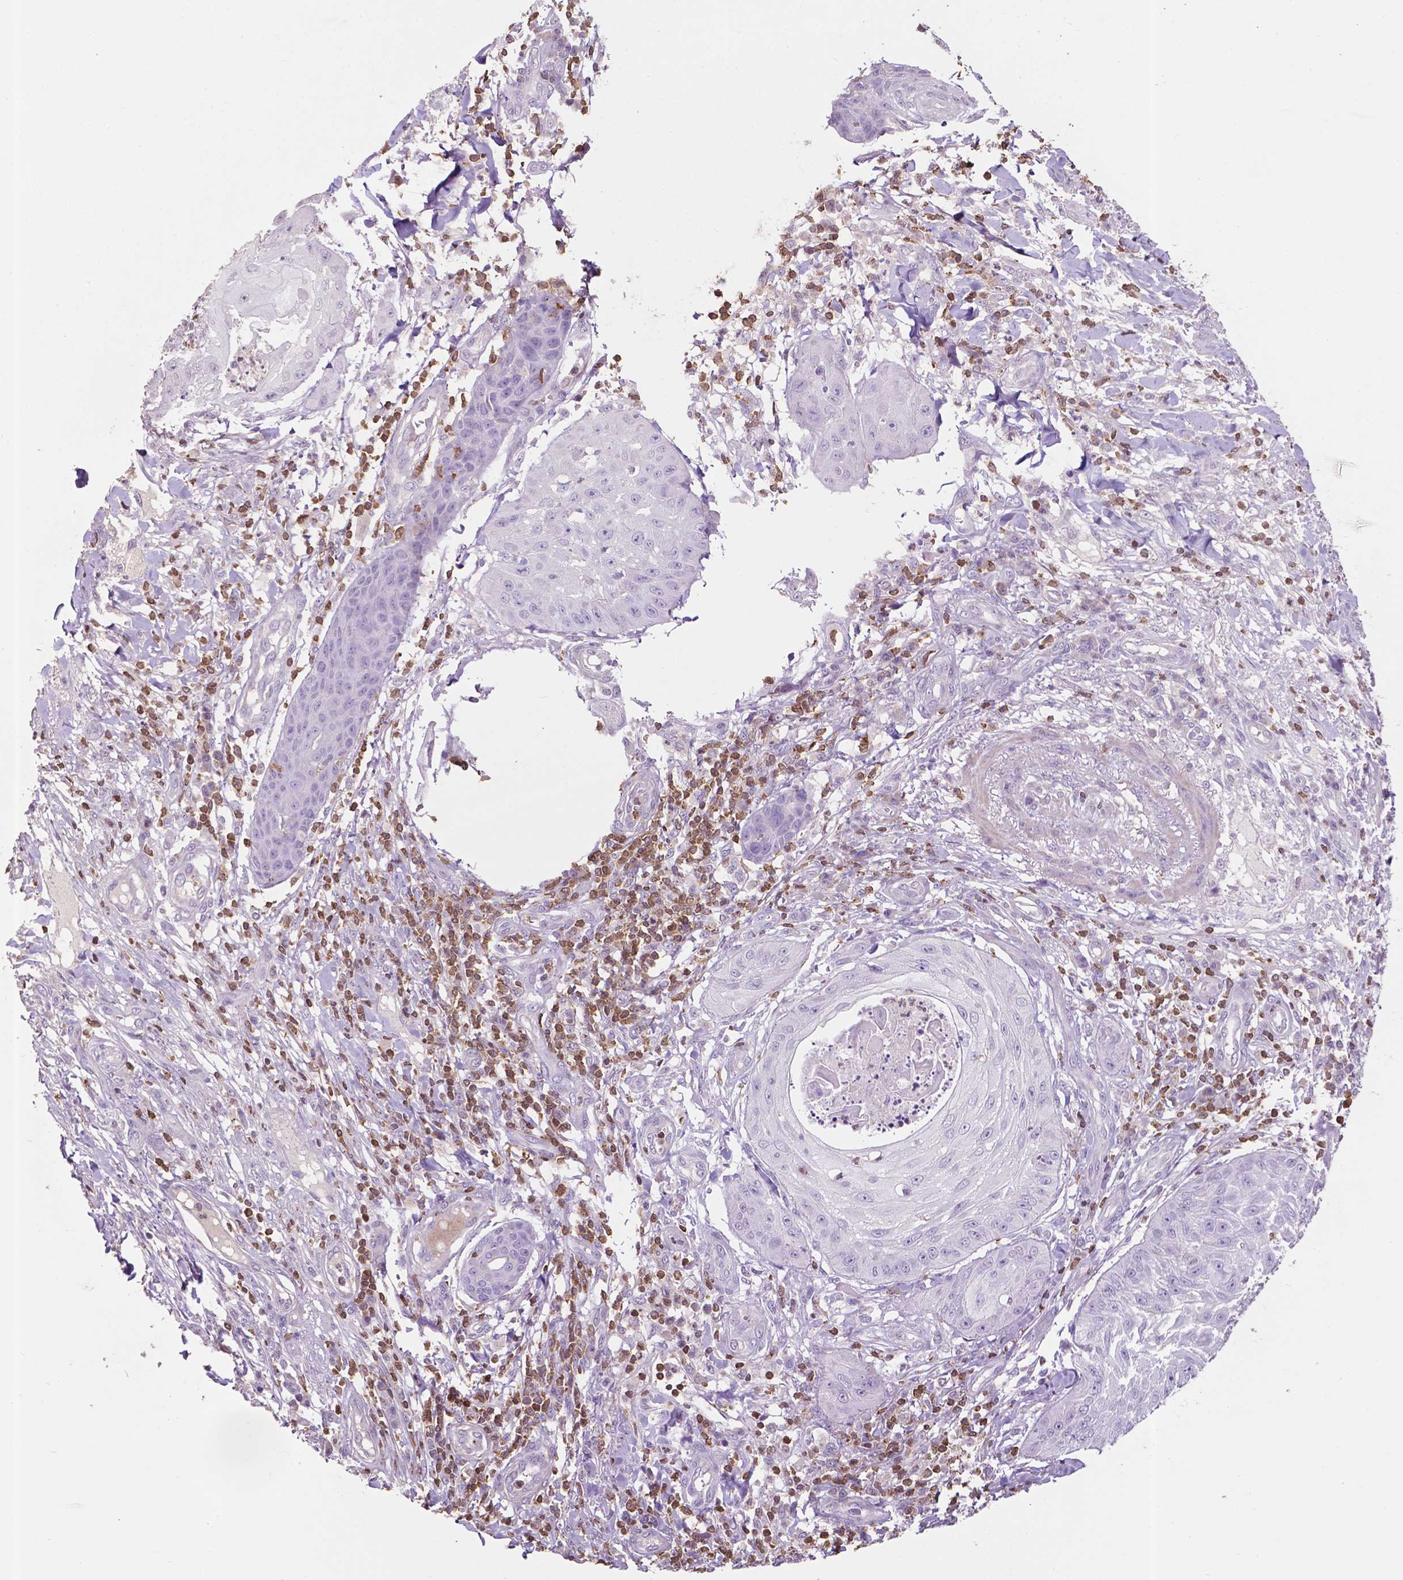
{"staining": {"intensity": "negative", "quantity": "none", "location": "none"}, "tissue": "skin cancer", "cell_type": "Tumor cells", "image_type": "cancer", "snomed": [{"axis": "morphology", "description": "Squamous cell carcinoma, NOS"}, {"axis": "topography", "description": "Skin"}], "caption": "Tumor cells are negative for brown protein staining in skin cancer.", "gene": "TBC1D10C", "patient": {"sex": "male", "age": 70}}